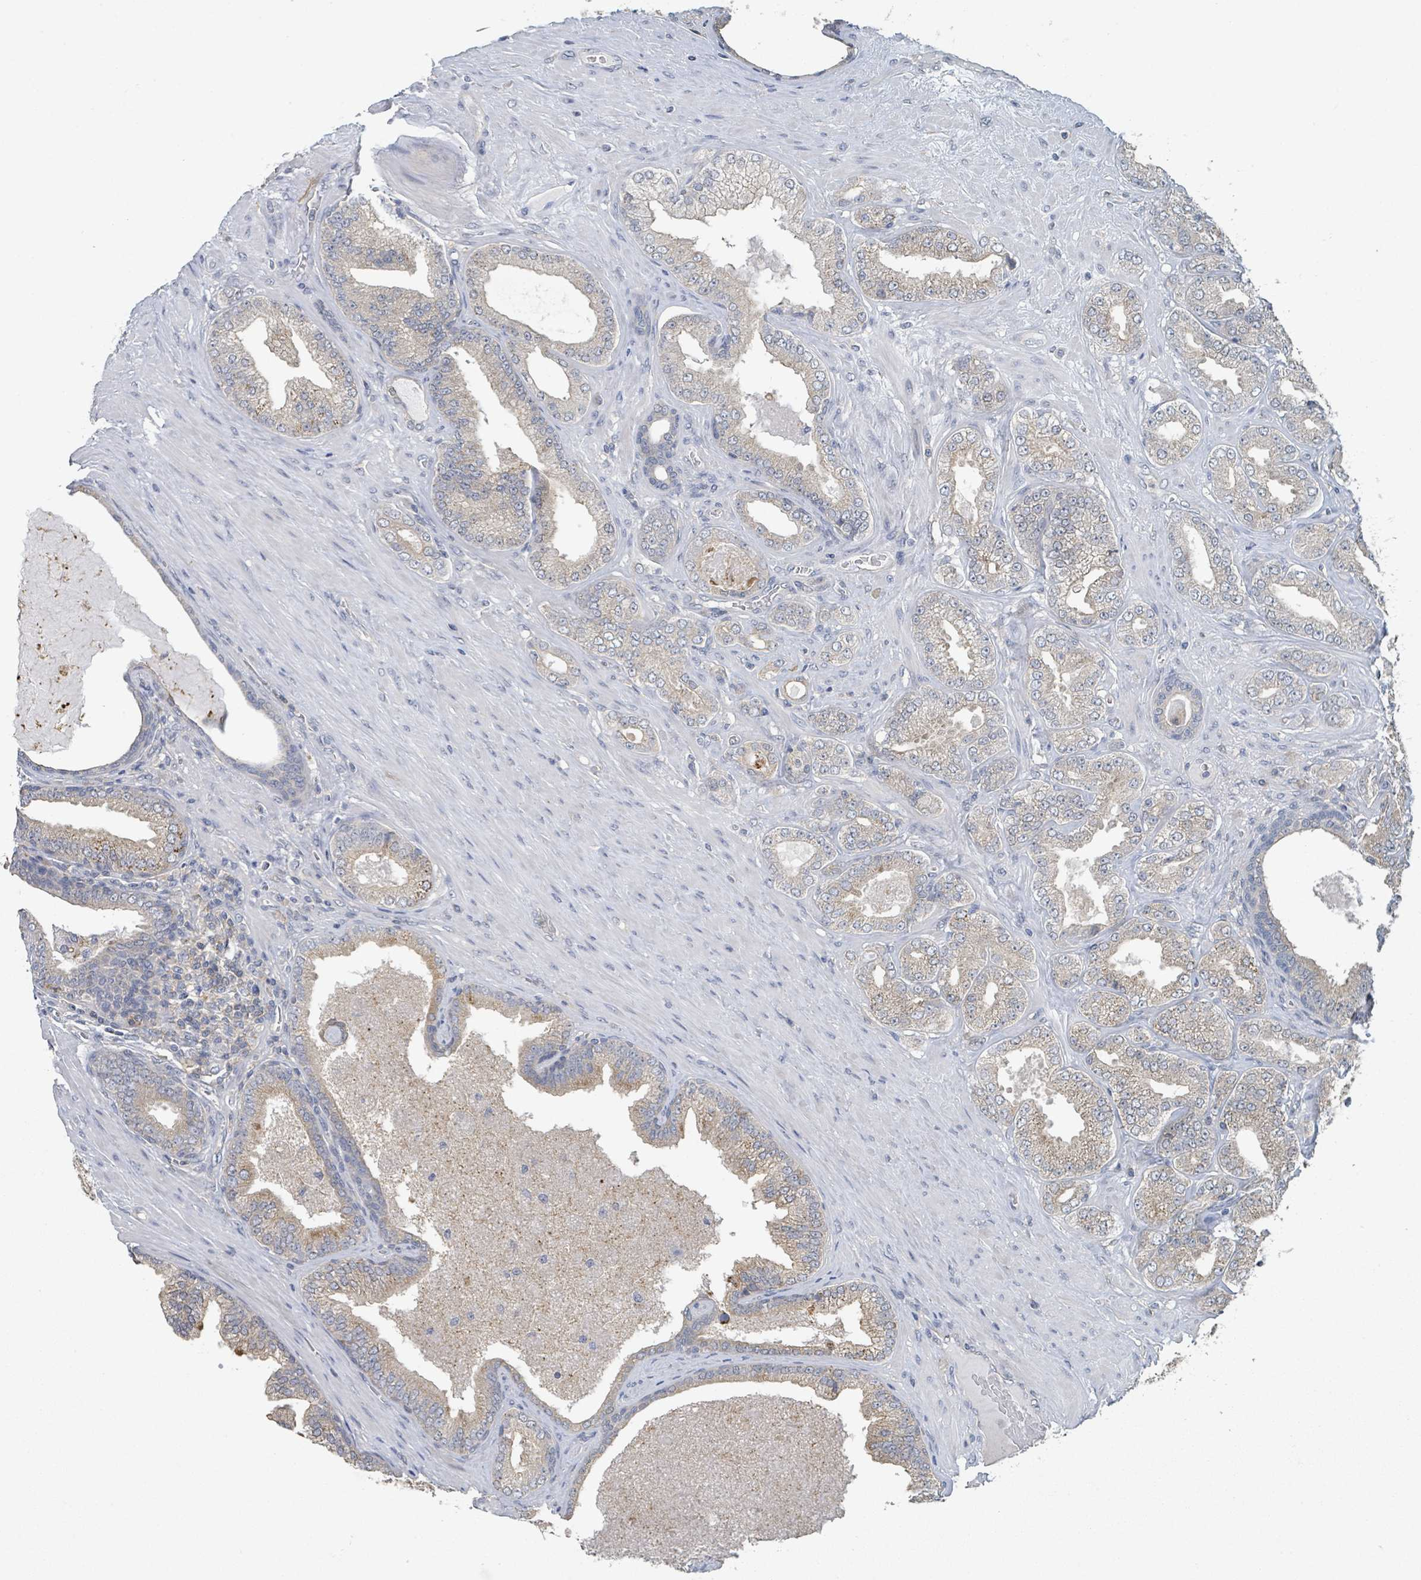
{"staining": {"intensity": "weak", "quantity": "<25%", "location": "cytoplasmic/membranous"}, "tissue": "prostate cancer", "cell_type": "Tumor cells", "image_type": "cancer", "snomed": [{"axis": "morphology", "description": "Adenocarcinoma, Low grade"}, {"axis": "topography", "description": "Prostate"}], "caption": "The IHC micrograph has no significant positivity in tumor cells of adenocarcinoma (low-grade) (prostate) tissue.", "gene": "LRRC42", "patient": {"sex": "male", "age": 63}}